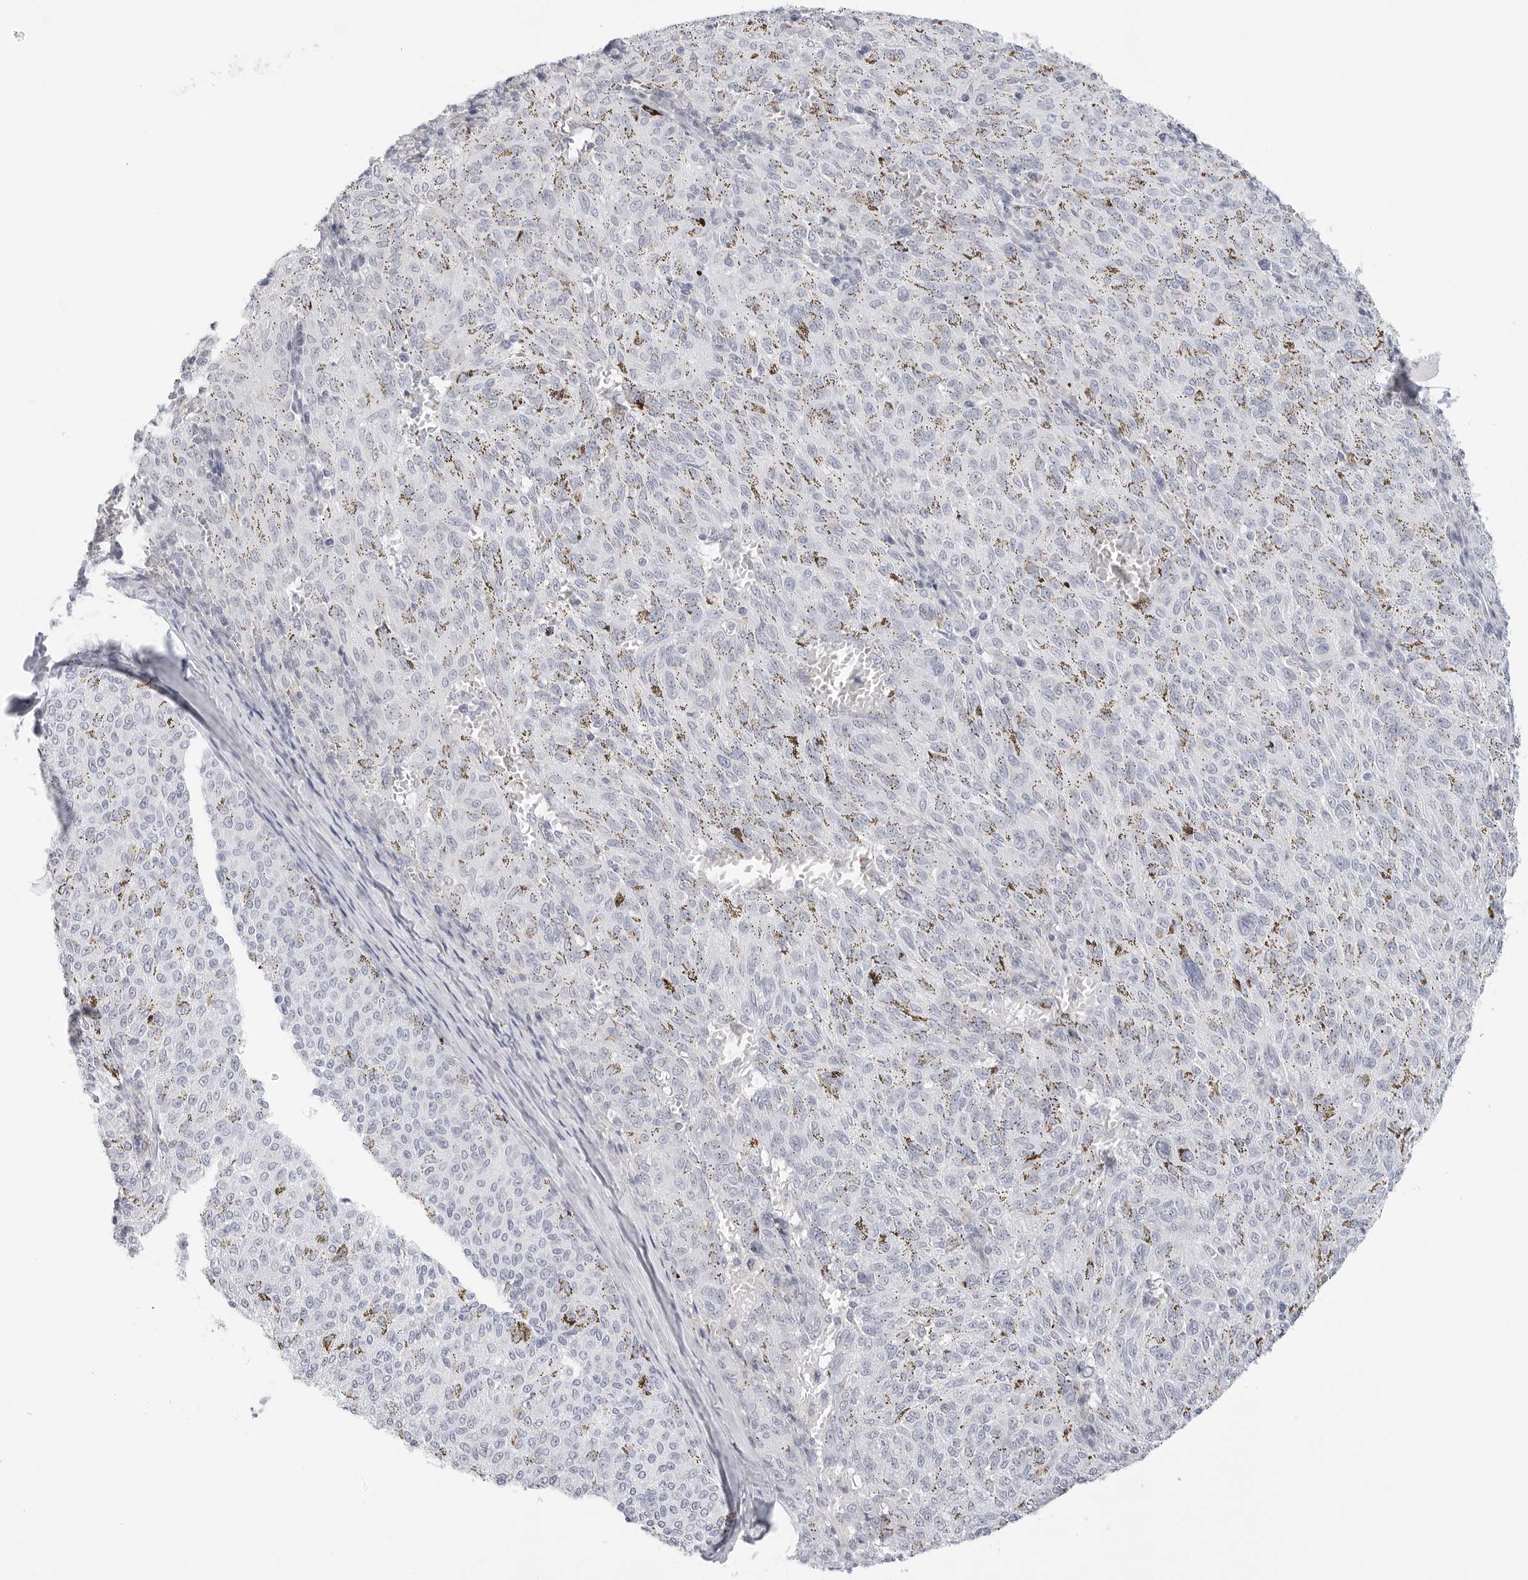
{"staining": {"intensity": "negative", "quantity": "none", "location": "none"}, "tissue": "melanoma", "cell_type": "Tumor cells", "image_type": "cancer", "snomed": [{"axis": "morphology", "description": "Malignant melanoma, NOS"}, {"axis": "topography", "description": "Skin"}], "caption": "A high-resolution photomicrograph shows immunohistochemistry (IHC) staining of melanoma, which demonstrates no significant expression in tumor cells. (Stains: DAB immunohistochemistry with hematoxylin counter stain, Microscopy: brightfield microscopy at high magnification).", "gene": "HMGCS2", "patient": {"sex": "female", "age": 72}}